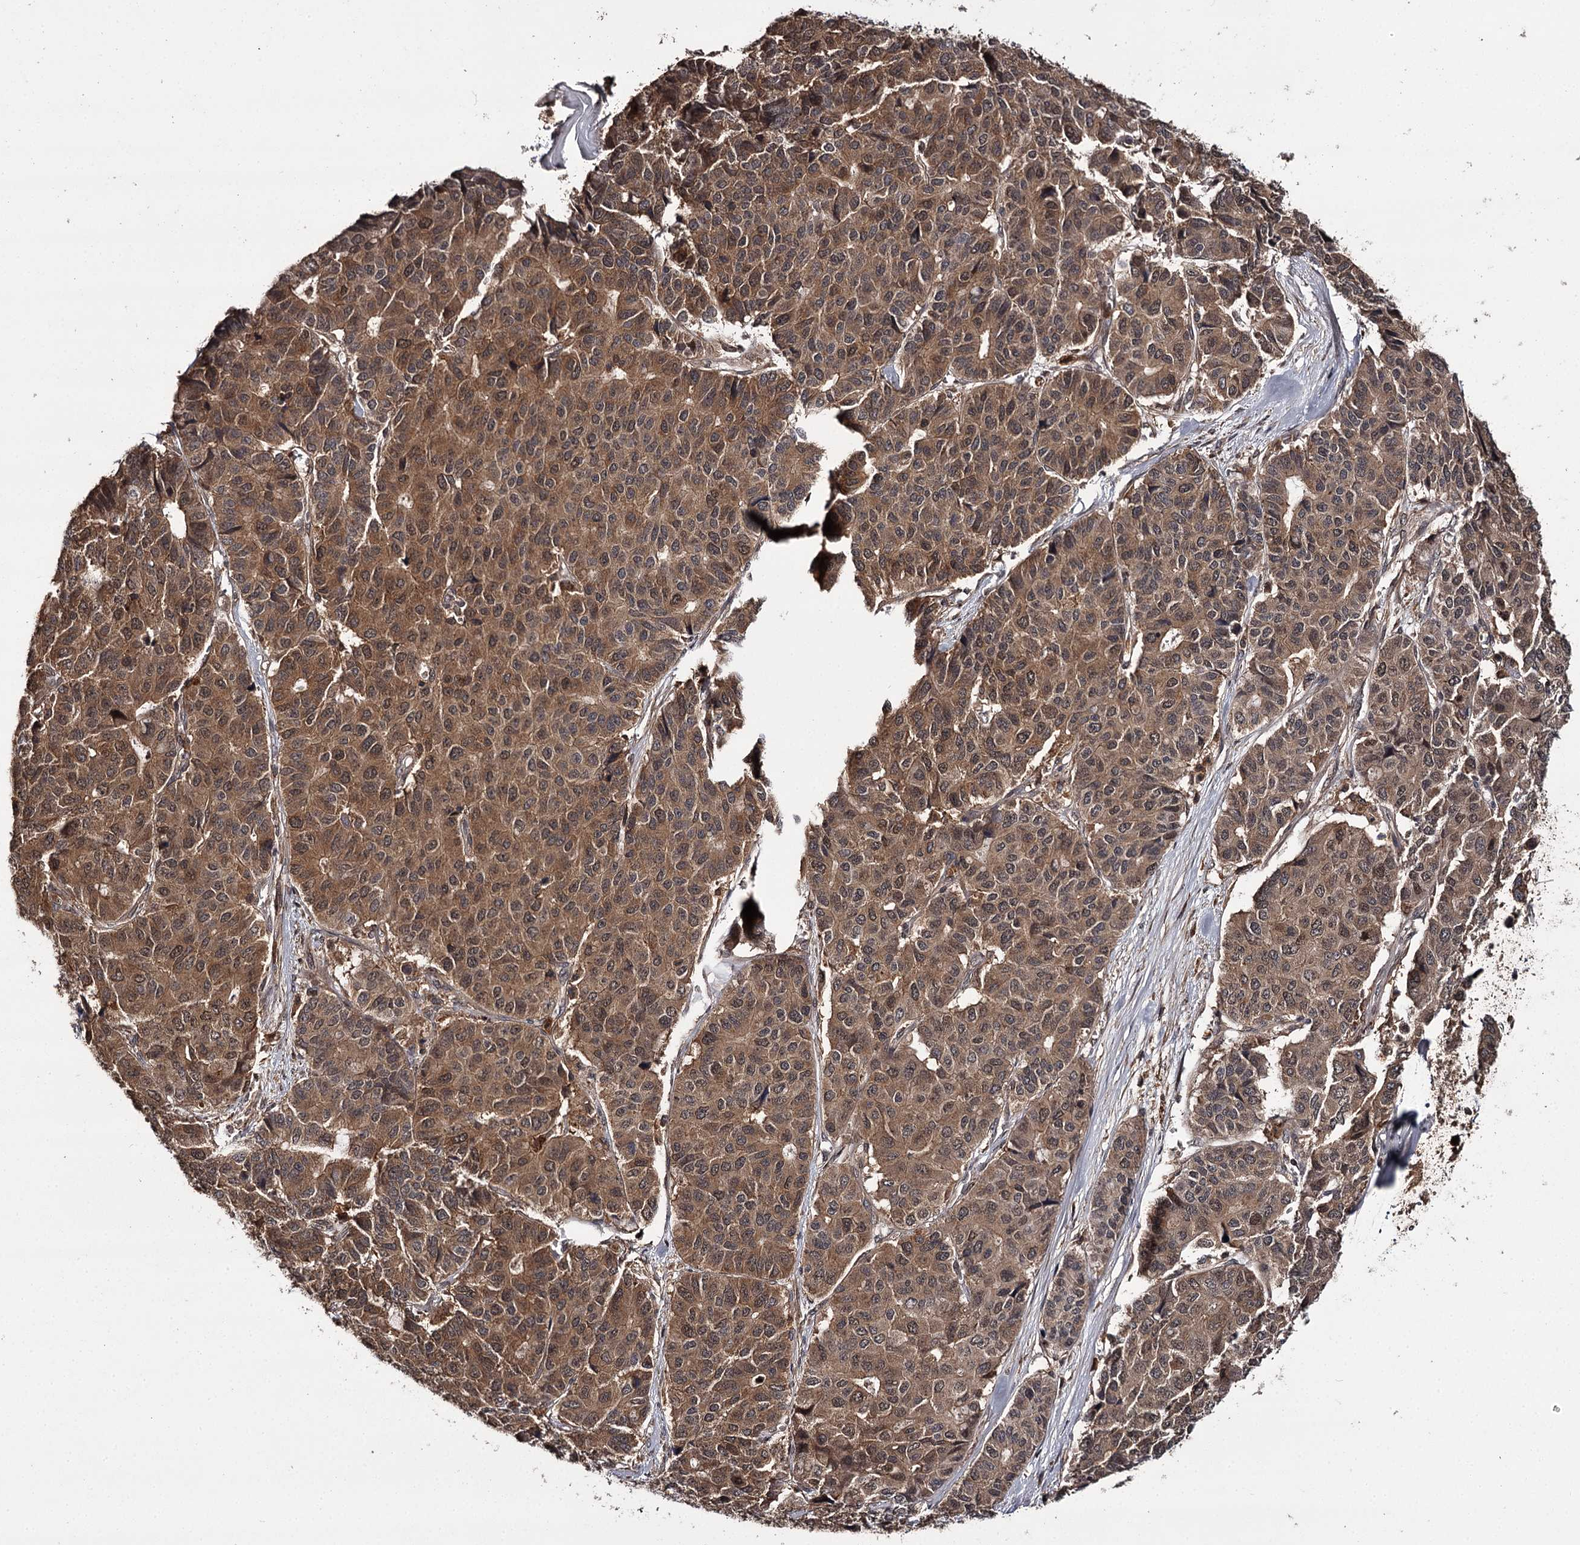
{"staining": {"intensity": "moderate", "quantity": ">75%", "location": "cytoplasmic/membranous,nuclear"}, "tissue": "pancreatic cancer", "cell_type": "Tumor cells", "image_type": "cancer", "snomed": [{"axis": "morphology", "description": "Adenocarcinoma, NOS"}, {"axis": "topography", "description": "Pancreas"}], "caption": "The histopathology image shows immunohistochemical staining of adenocarcinoma (pancreatic). There is moderate cytoplasmic/membranous and nuclear positivity is seen in about >75% of tumor cells. (brown staining indicates protein expression, while blue staining denotes nuclei).", "gene": "TTC12", "patient": {"sex": "male", "age": 50}}